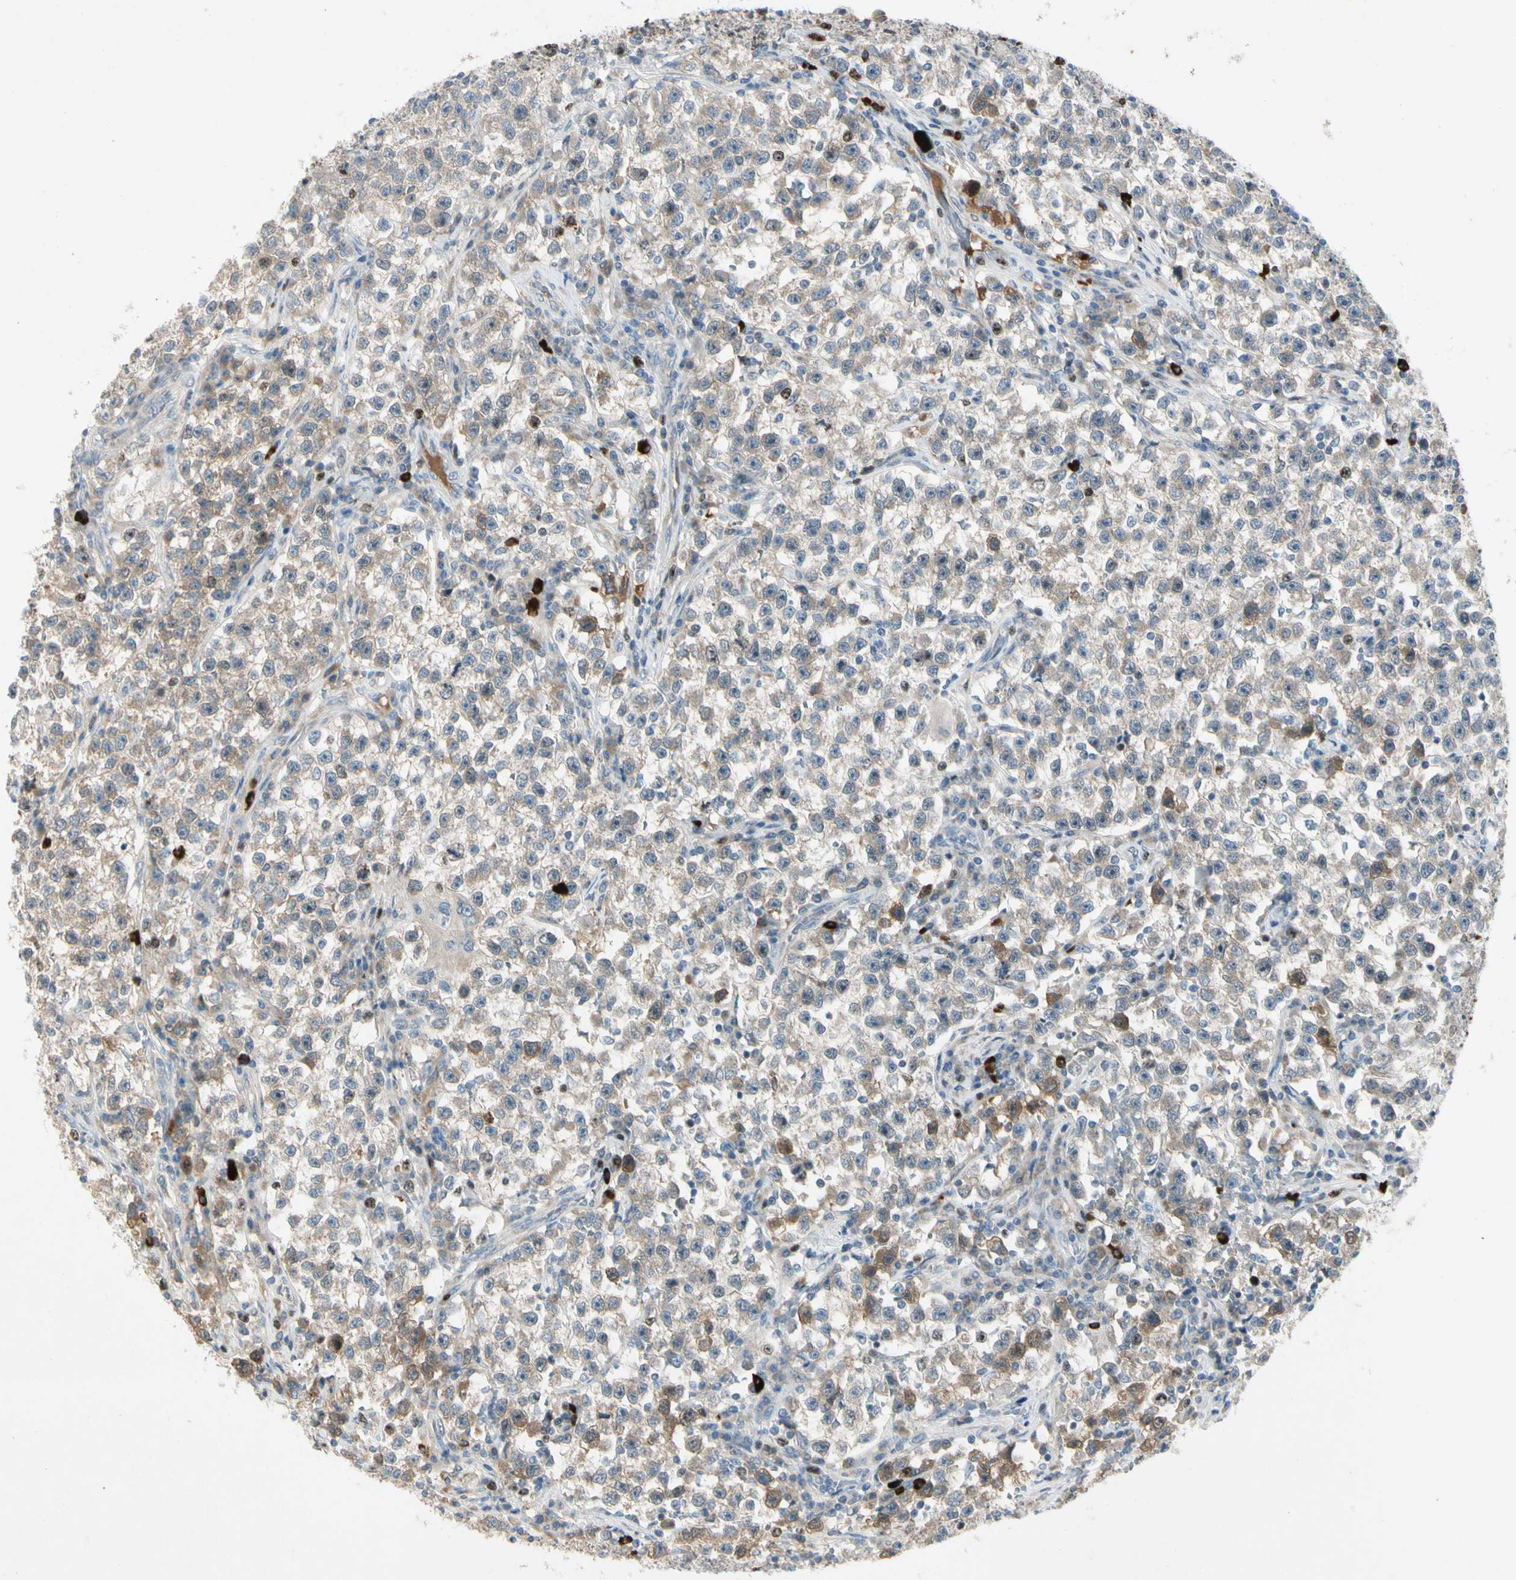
{"staining": {"intensity": "weak", "quantity": "<25%", "location": "cytoplasmic/membranous"}, "tissue": "testis cancer", "cell_type": "Tumor cells", "image_type": "cancer", "snomed": [{"axis": "morphology", "description": "Seminoma, NOS"}, {"axis": "topography", "description": "Testis"}], "caption": "High magnification brightfield microscopy of seminoma (testis) stained with DAB (3,3'-diaminobenzidine) (brown) and counterstained with hematoxylin (blue): tumor cells show no significant positivity.", "gene": "PITX1", "patient": {"sex": "male", "age": 22}}